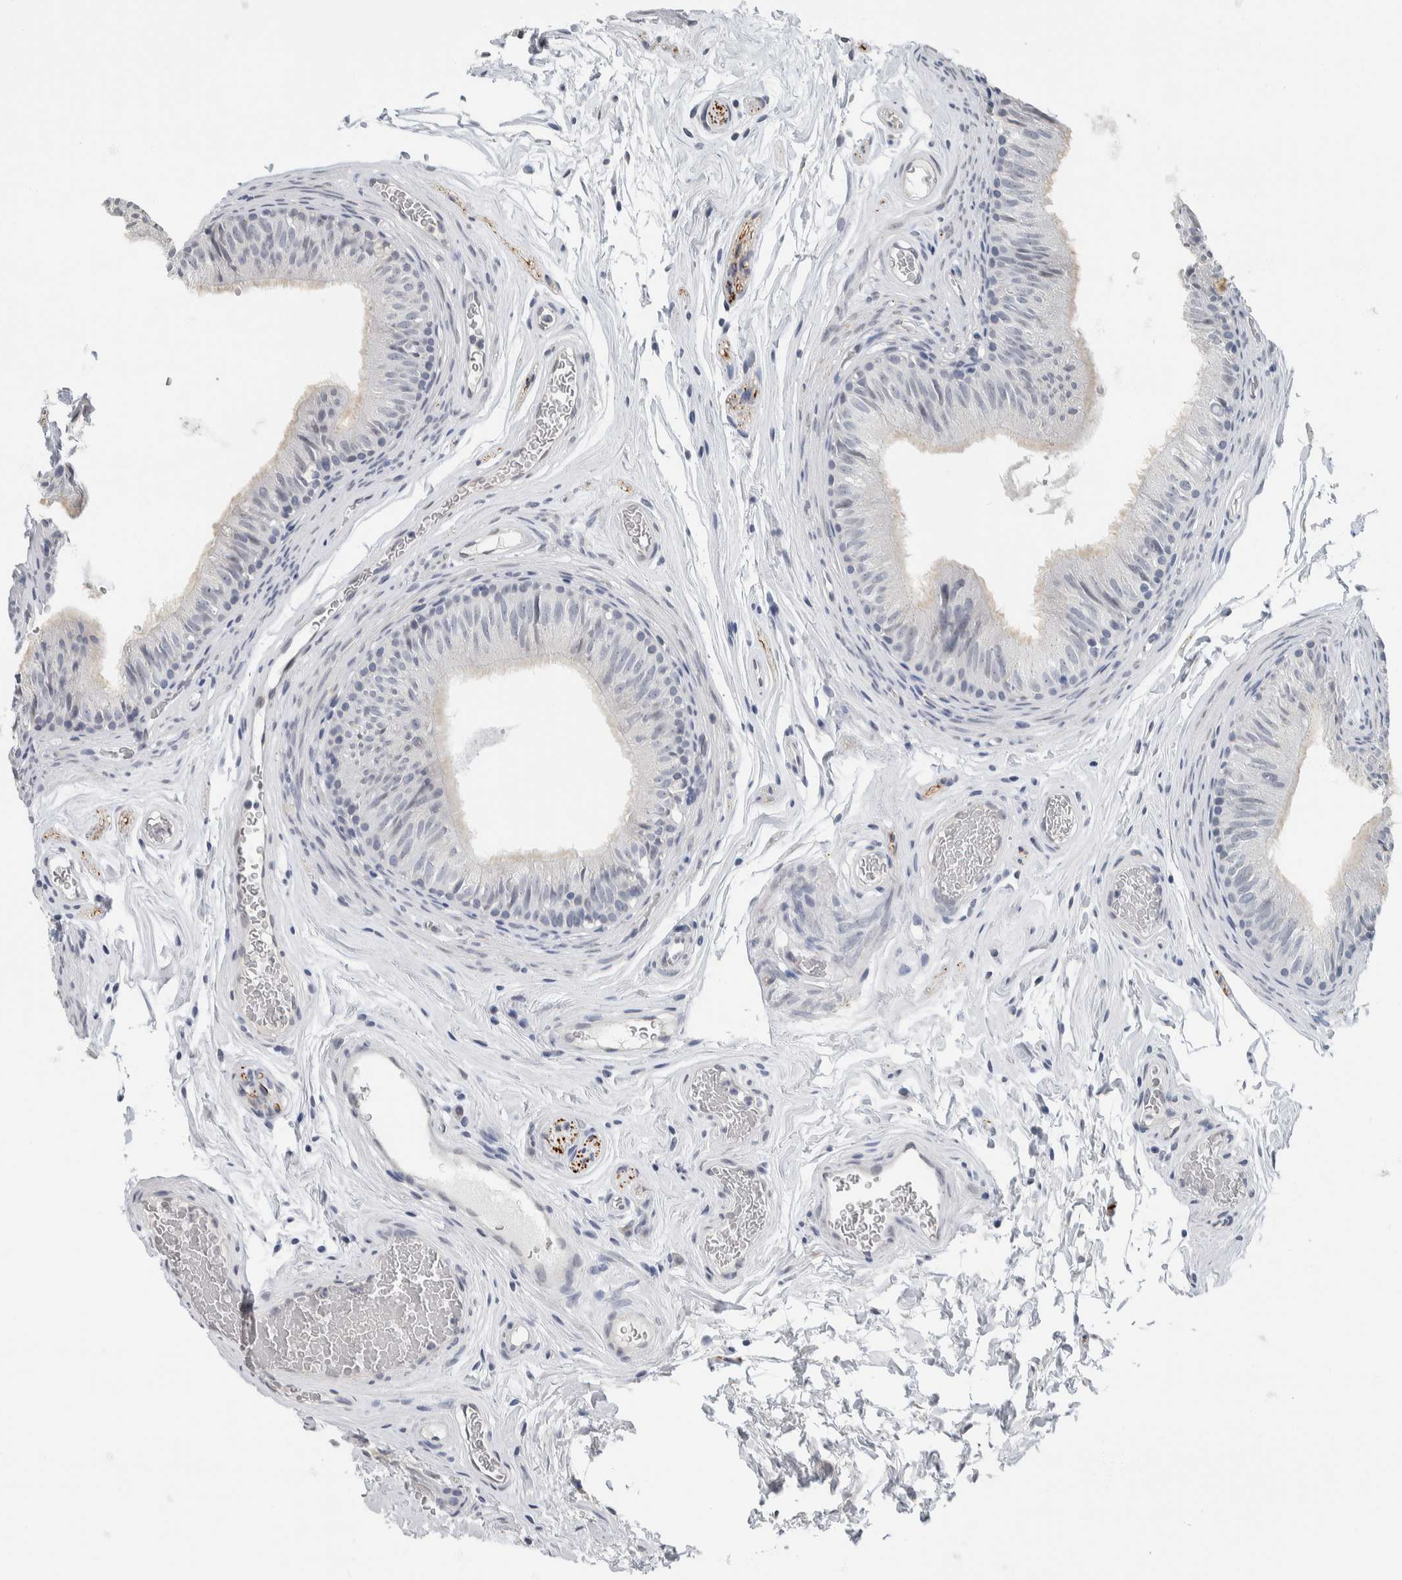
{"staining": {"intensity": "negative", "quantity": "none", "location": "none"}, "tissue": "epididymis", "cell_type": "Glandular cells", "image_type": "normal", "snomed": [{"axis": "morphology", "description": "Normal tissue, NOS"}, {"axis": "topography", "description": "Epididymis"}], "caption": "An immunohistochemistry micrograph of unremarkable epididymis is shown. There is no staining in glandular cells of epididymis.", "gene": "NEFM", "patient": {"sex": "male", "age": 36}}